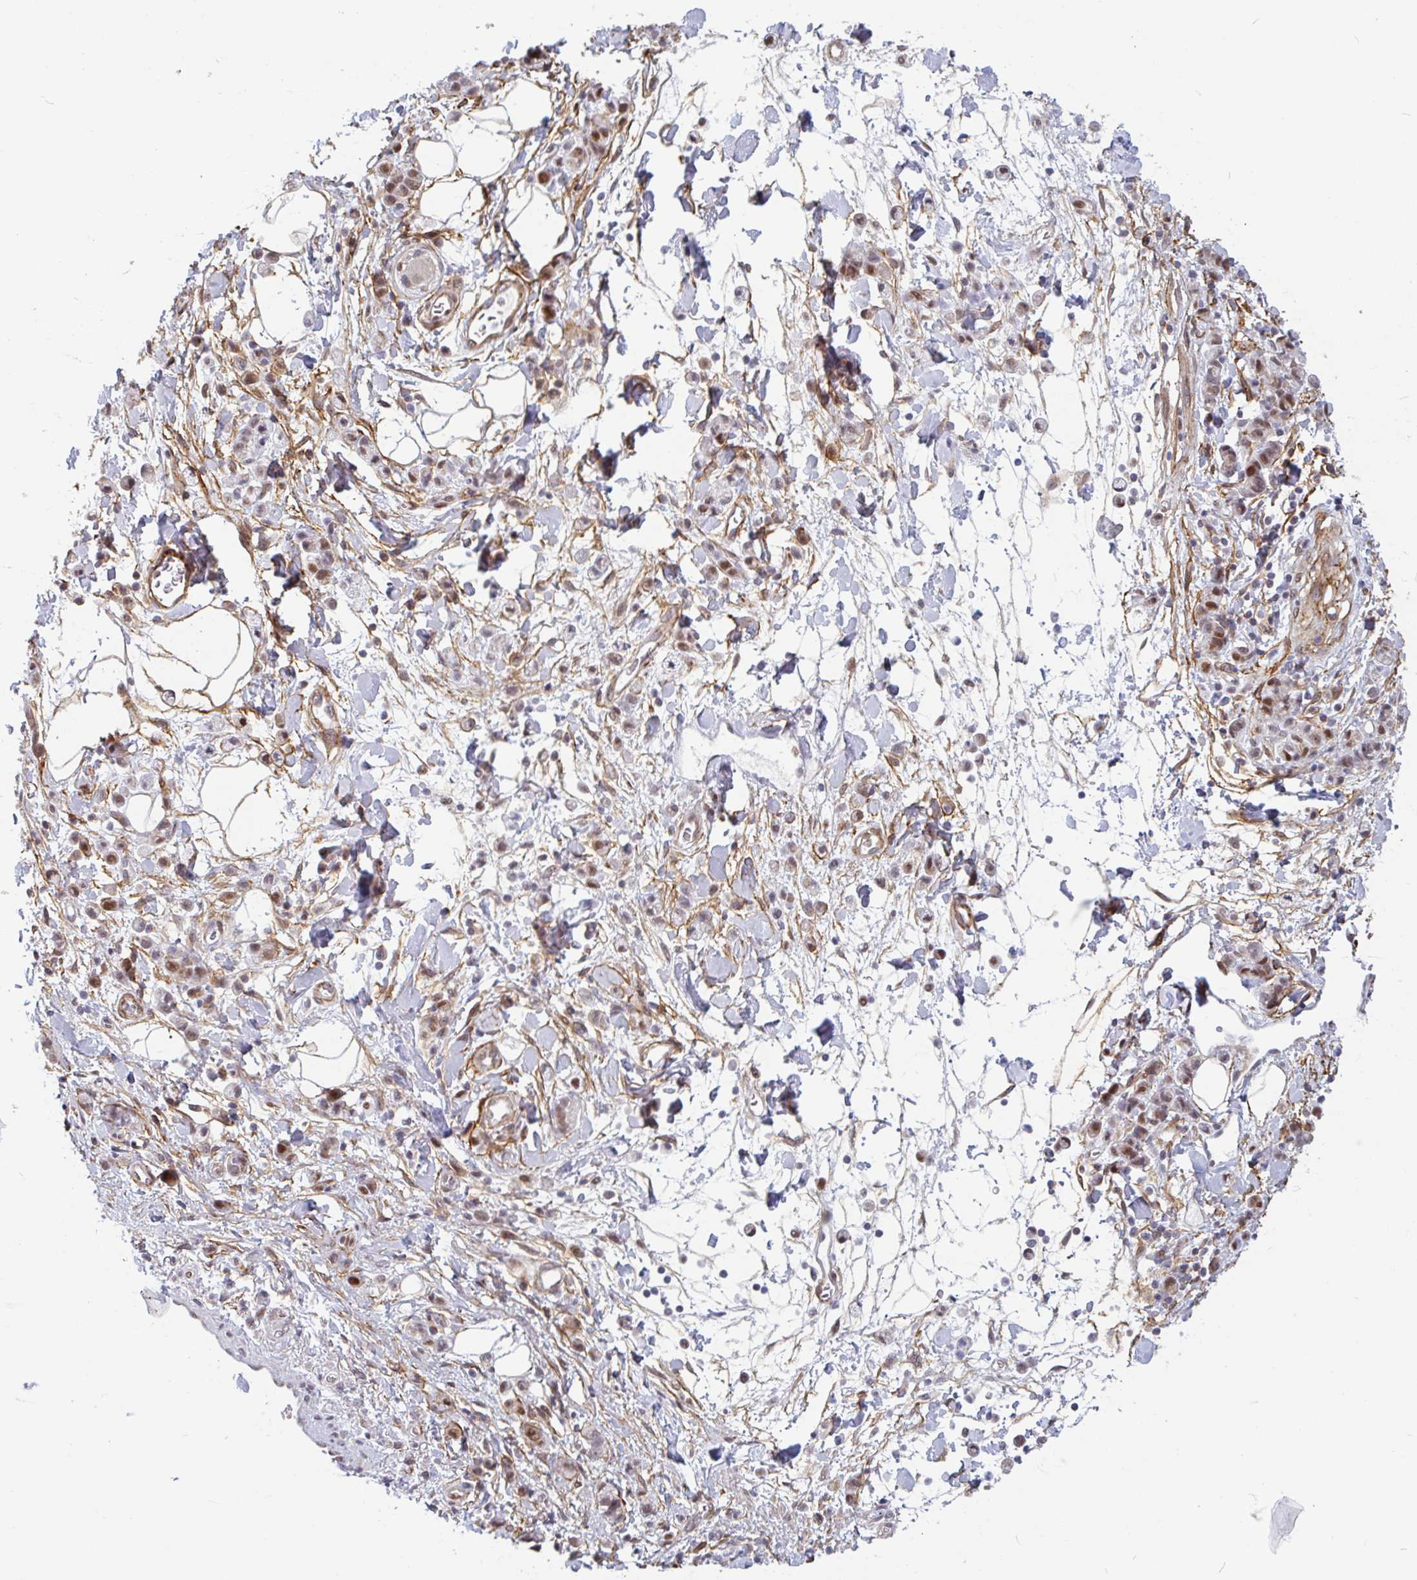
{"staining": {"intensity": "weak", "quantity": "25%-75%", "location": "nuclear"}, "tissue": "stomach cancer", "cell_type": "Tumor cells", "image_type": "cancer", "snomed": [{"axis": "morphology", "description": "Adenocarcinoma, NOS"}, {"axis": "topography", "description": "Stomach"}], "caption": "Protein expression analysis of adenocarcinoma (stomach) displays weak nuclear expression in approximately 25%-75% of tumor cells.", "gene": "TMEM119", "patient": {"sex": "male", "age": 77}}